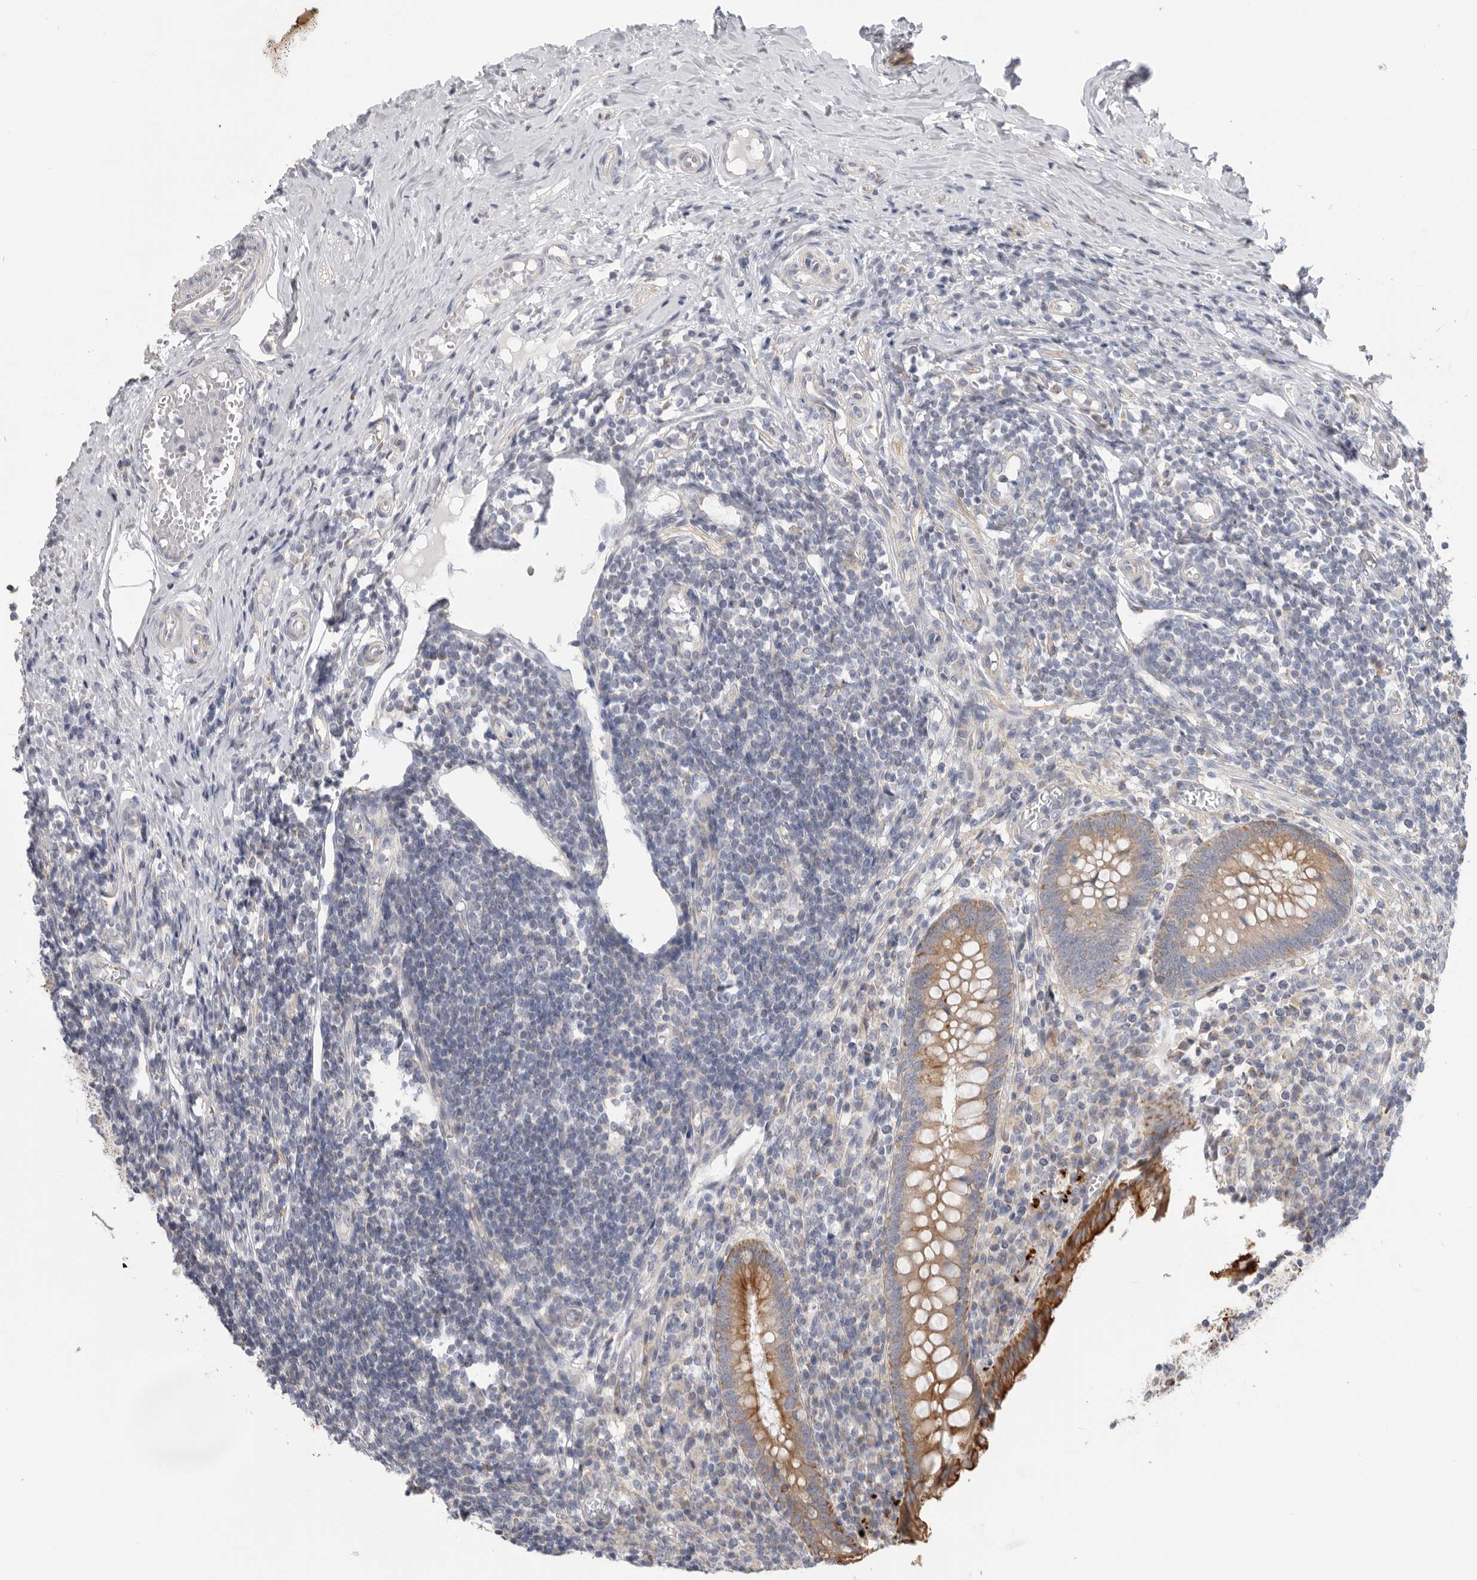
{"staining": {"intensity": "strong", "quantity": "25%-75%", "location": "cytoplasmic/membranous"}, "tissue": "appendix", "cell_type": "Glandular cells", "image_type": "normal", "snomed": [{"axis": "morphology", "description": "Normal tissue, NOS"}, {"axis": "topography", "description": "Appendix"}], "caption": "Protein staining by IHC demonstrates strong cytoplasmic/membranous expression in about 25%-75% of glandular cells in benign appendix. (Stains: DAB in brown, nuclei in blue, Microscopy: brightfield microscopy at high magnification).", "gene": "MTFR1L", "patient": {"sex": "female", "age": 17}}